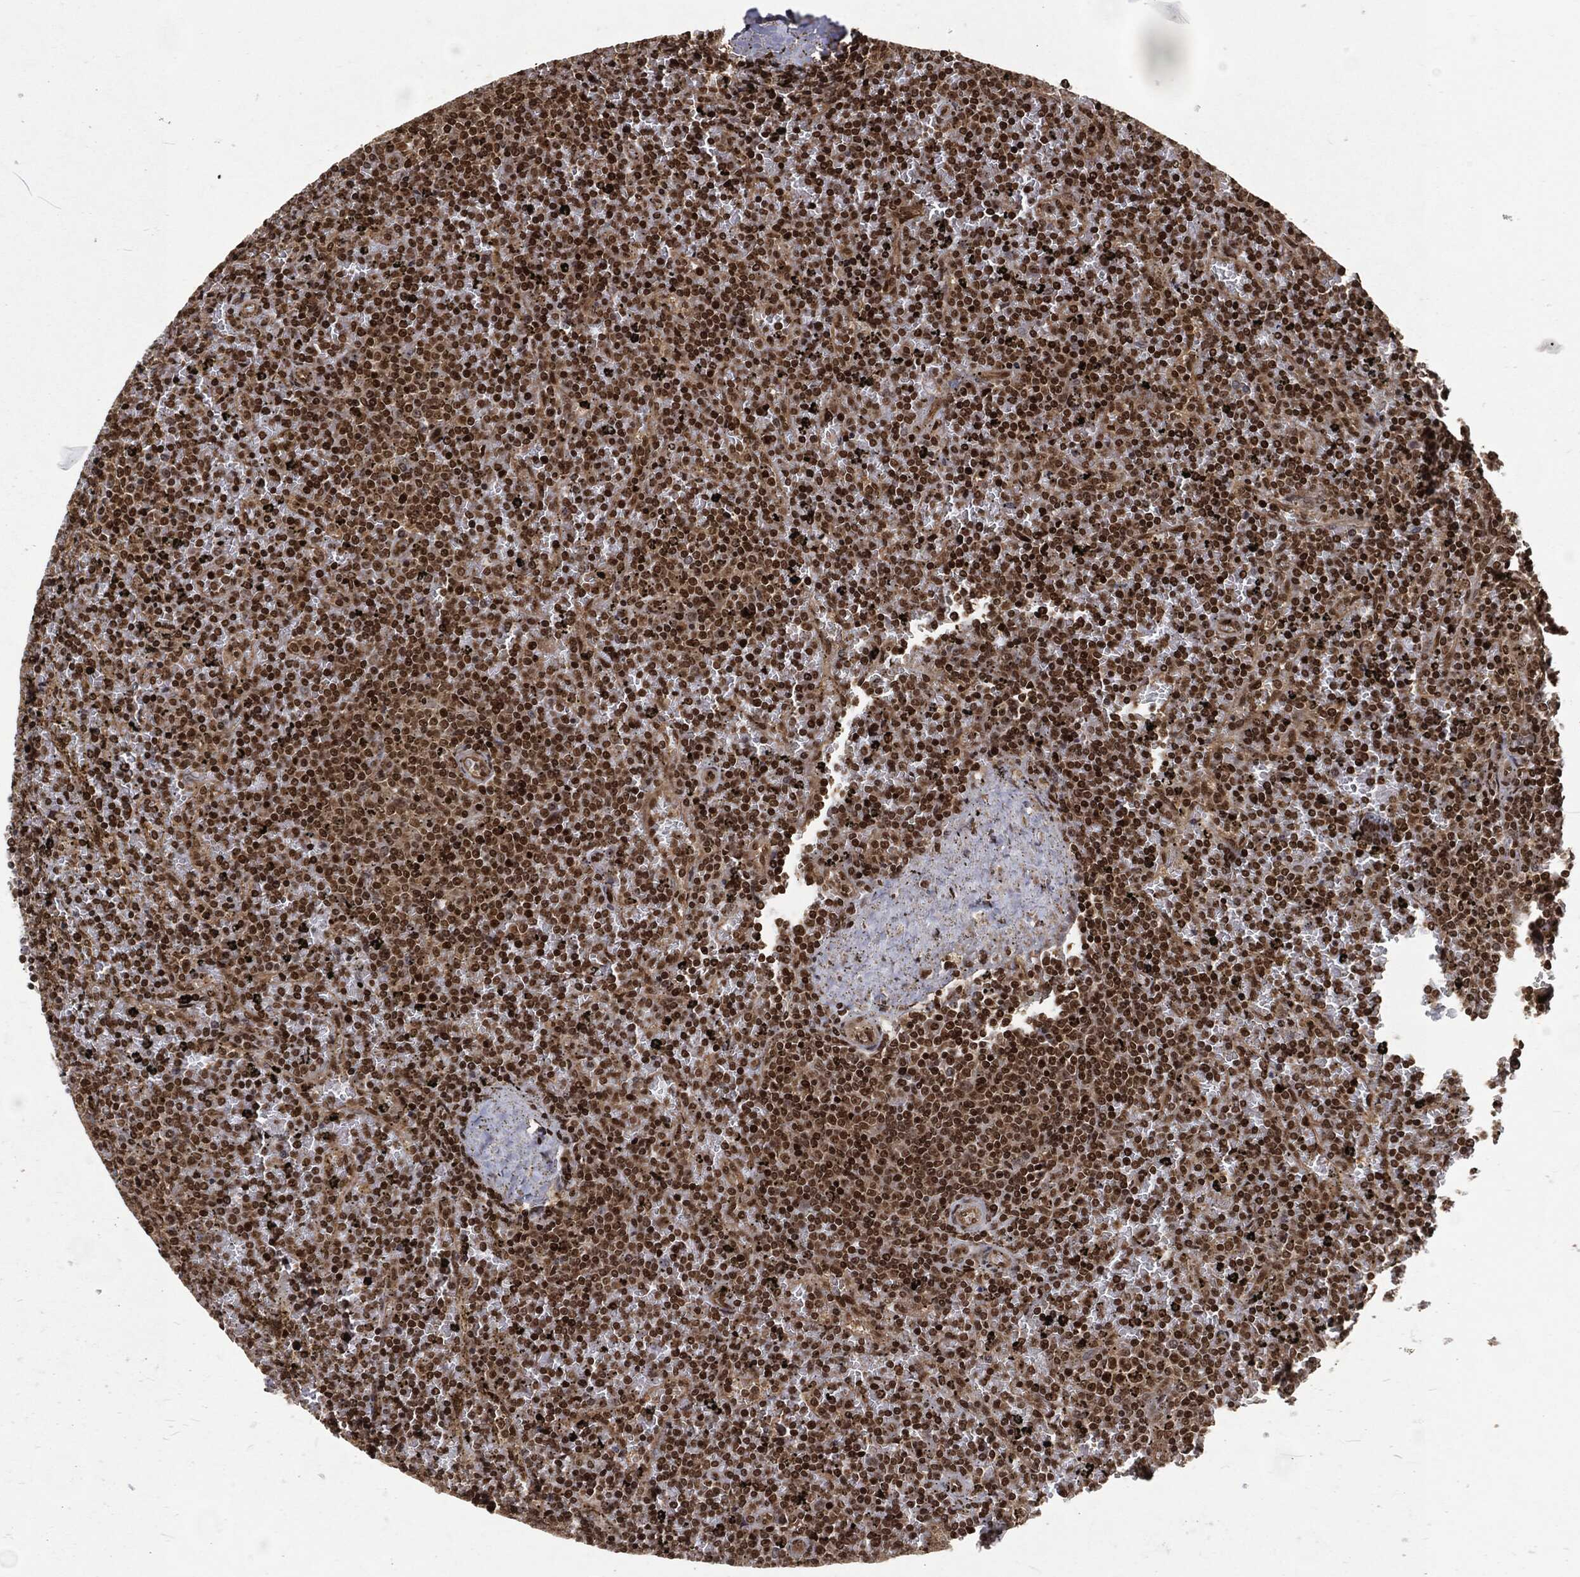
{"staining": {"intensity": "strong", "quantity": "25%-75%", "location": "nuclear"}, "tissue": "lymphoma", "cell_type": "Tumor cells", "image_type": "cancer", "snomed": [{"axis": "morphology", "description": "Malignant lymphoma, non-Hodgkin's type, Low grade"}, {"axis": "topography", "description": "Spleen"}], "caption": "Lymphoma was stained to show a protein in brown. There is high levels of strong nuclear positivity in approximately 25%-75% of tumor cells.", "gene": "NGRN", "patient": {"sex": "female", "age": 77}}